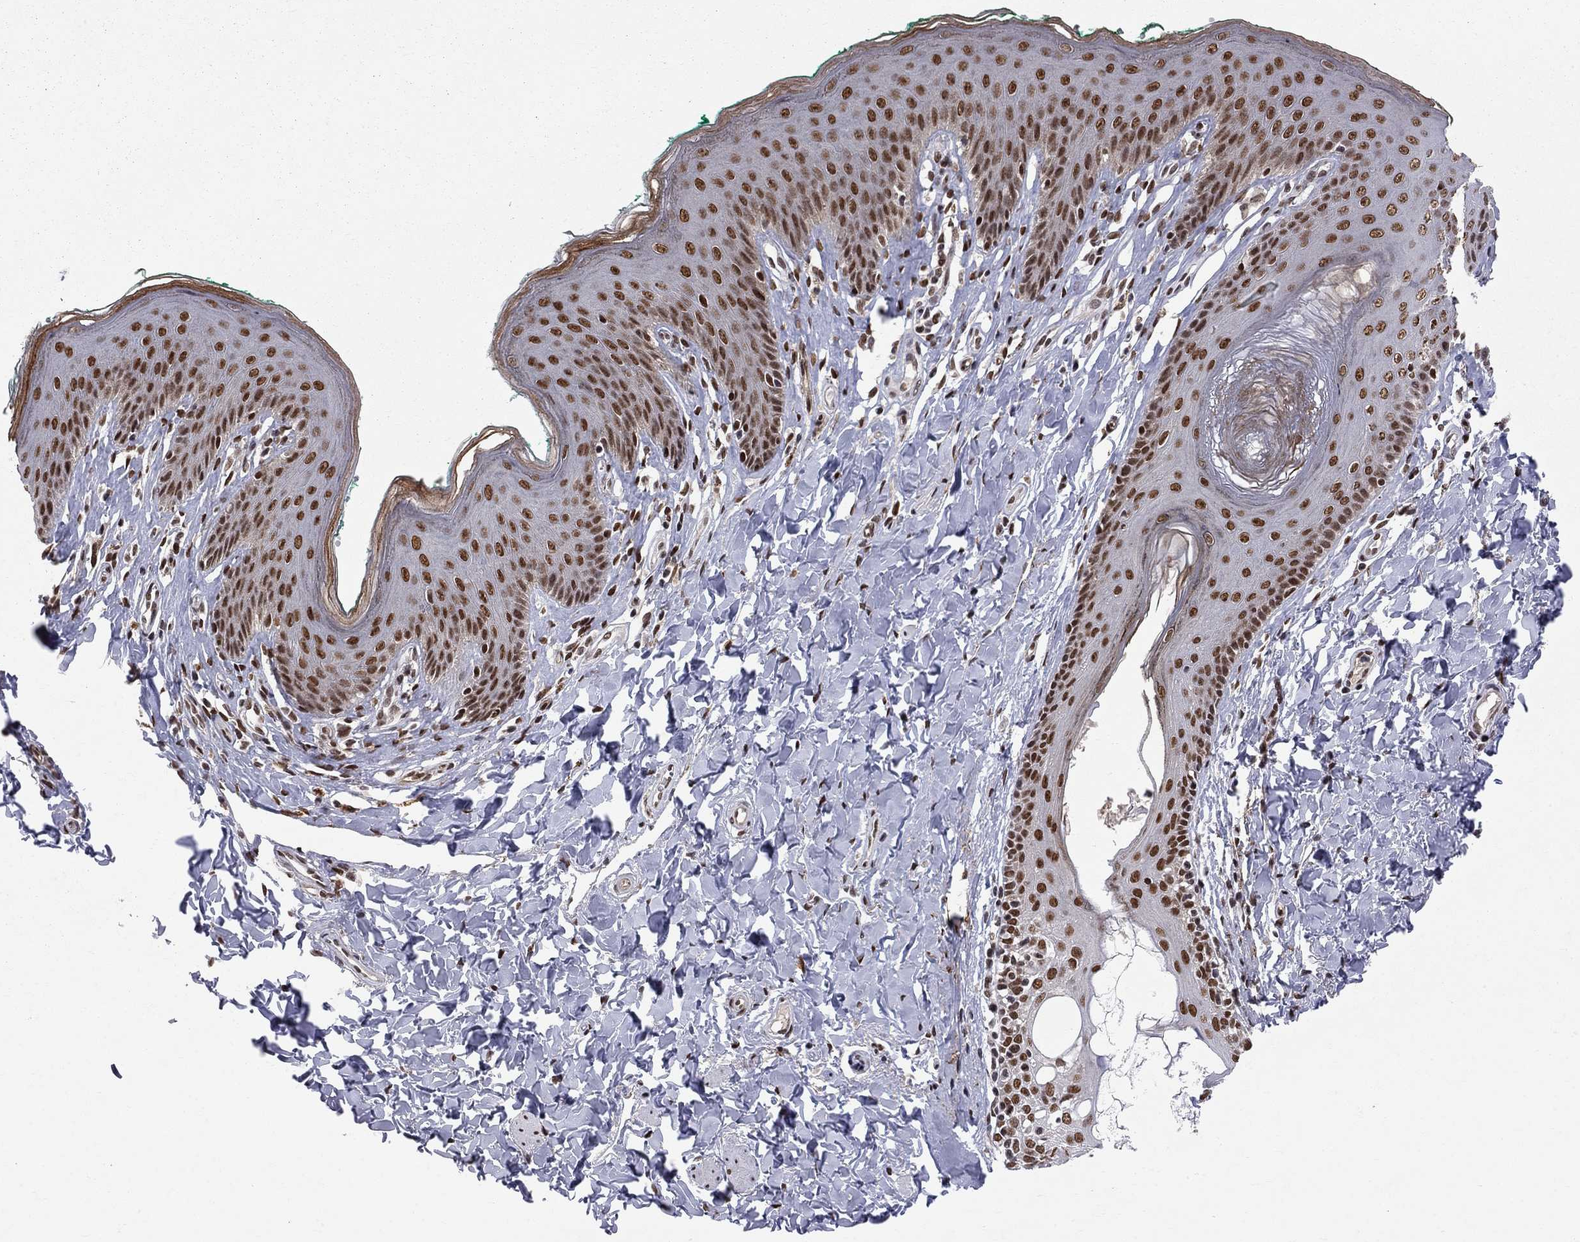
{"staining": {"intensity": "strong", "quantity": ">75%", "location": "nuclear"}, "tissue": "skin", "cell_type": "Epidermal cells", "image_type": "normal", "snomed": [{"axis": "morphology", "description": "Normal tissue, NOS"}, {"axis": "topography", "description": "Vulva"}], "caption": "Immunohistochemistry (IHC) image of unremarkable skin stained for a protein (brown), which exhibits high levels of strong nuclear positivity in approximately >75% of epidermal cells.", "gene": "SAP30L", "patient": {"sex": "female", "age": 66}}